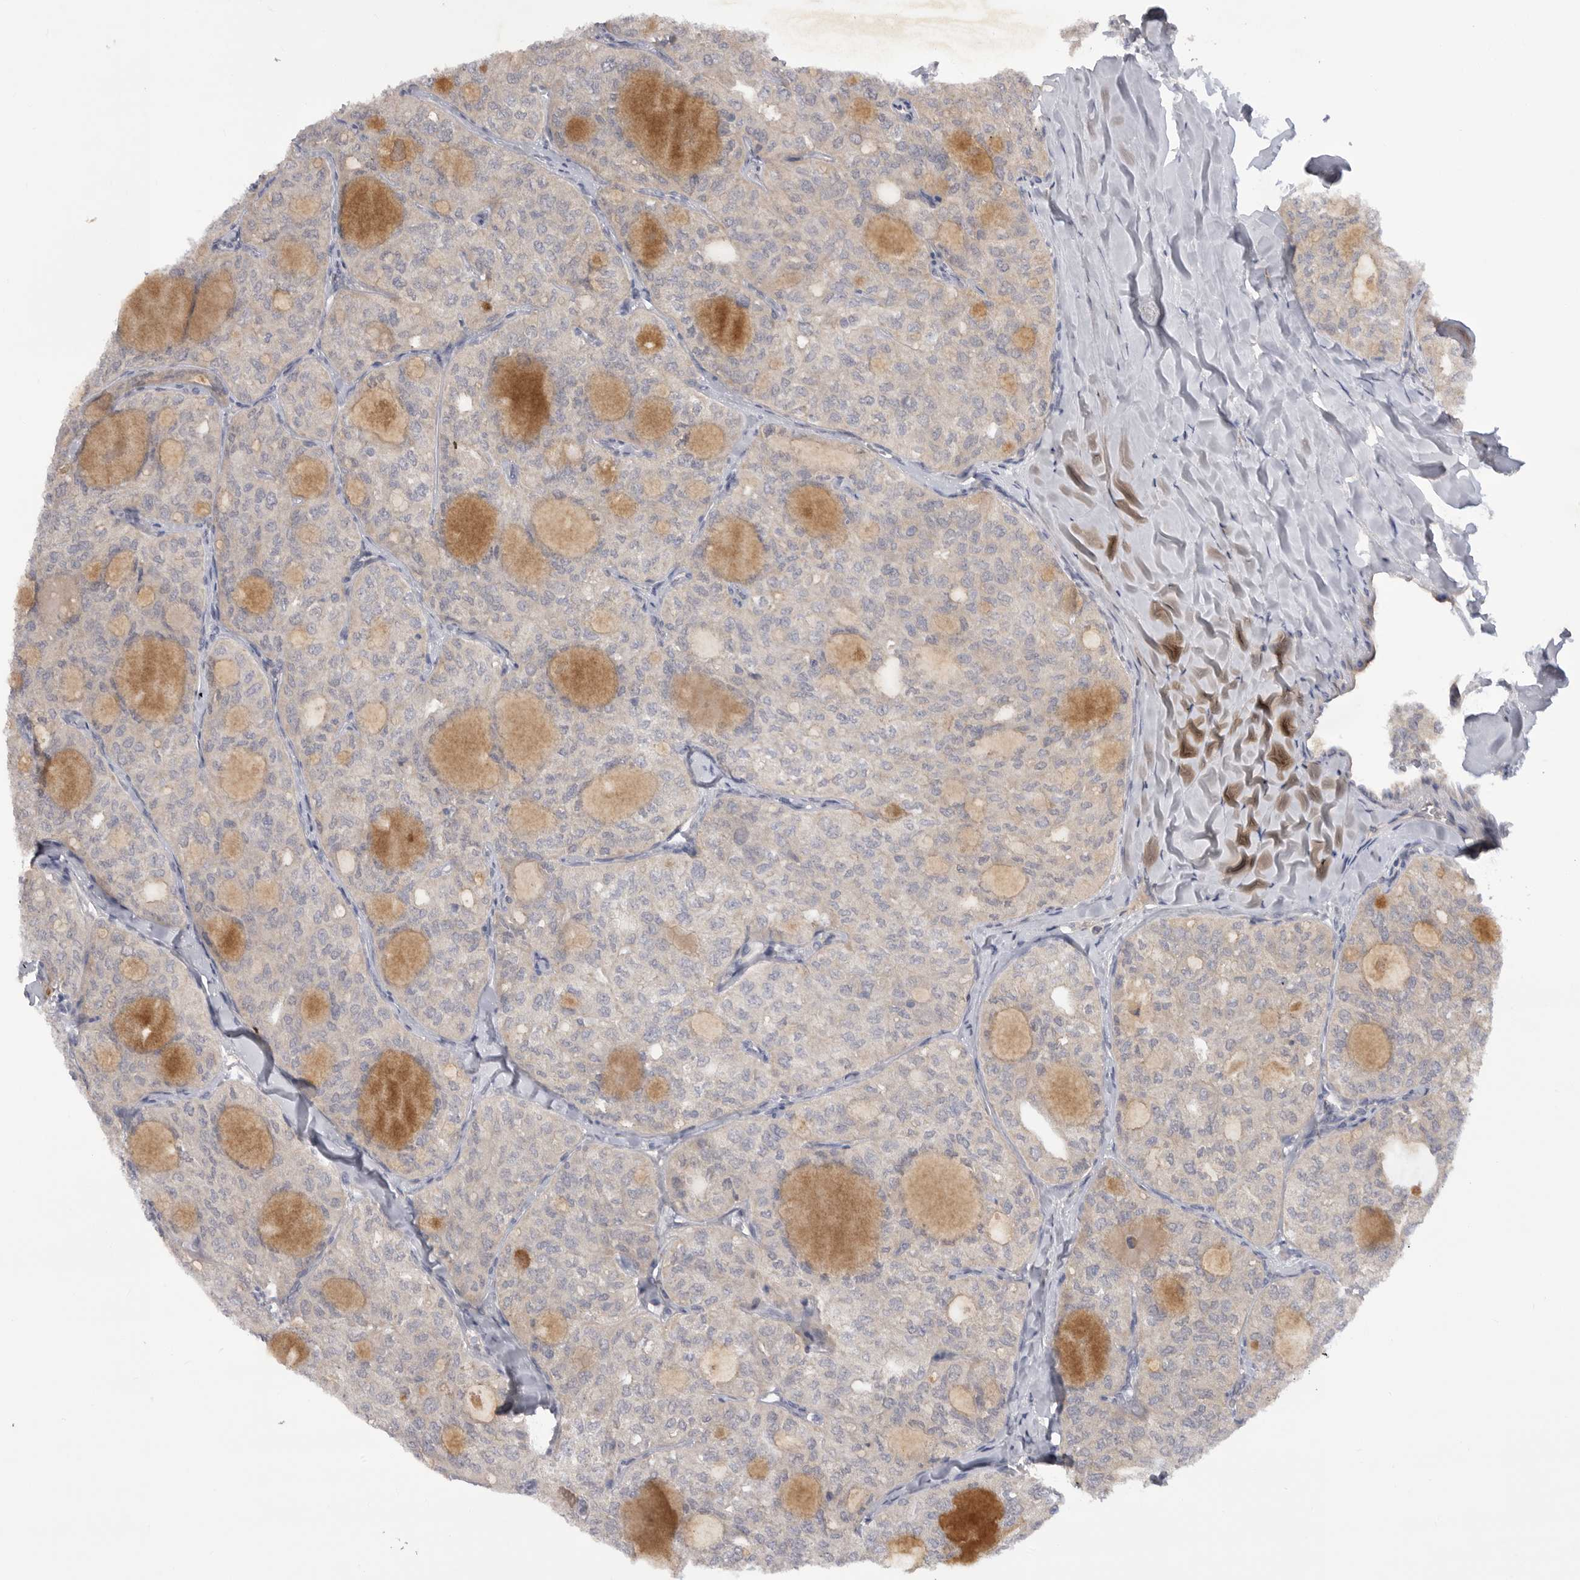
{"staining": {"intensity": "negative", "quantity": "none", "location": "none"}, "tissue": "thyroid cancer", "cell_type": "Tumor cells", "image_type": "cancer", "snomed": [{"axis": "morphology", "description": "Follicular adenoma carcinoma, NOS"}, {"axis": "topography", "description": "Thyroid gland"}], "caption": "This histopathology image is of thyroid cancer (follicular adenoma carcinoma) stained with immunohistochemistry to label a protein in brown with the nuclei are counter-stained blue. There is no expression in tumor cells.", "gene": "DHDDS", "patient": {"sex": "male", "age": 75}}